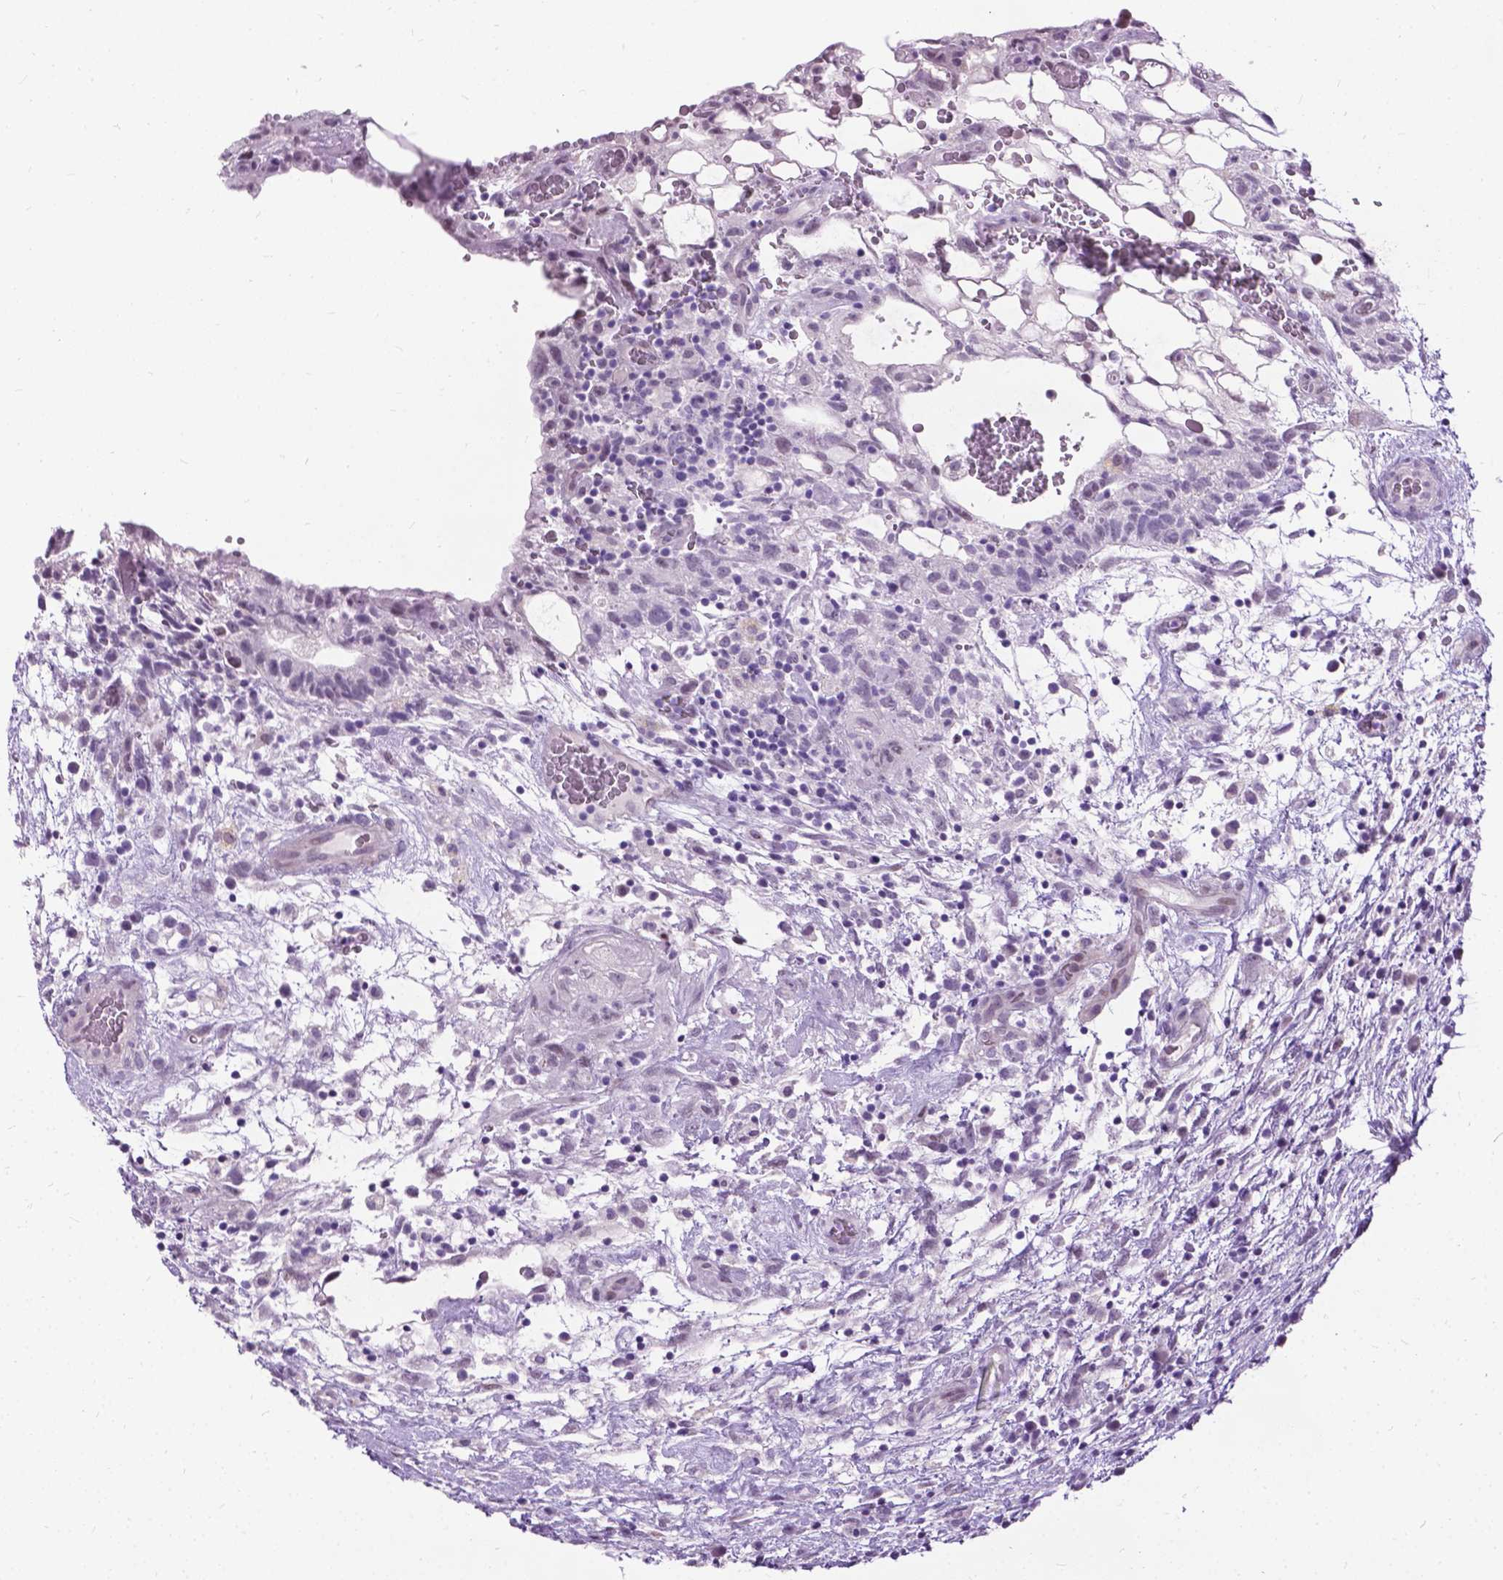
{"staining": {"intensity": "negative", "quantity": "none", "location": "none"}, "tissue": "testis cancer", "cell_type": "Tumor cells", "image_type": "cancer", "snomed": [{"axis": "morphology", "description": "Normal tissue, NOS"}, {"axis": "morphology", "description": "Carcinoma, Embryonal, NOS"}, {"axis": "topography", "description": "Testis"}], "caption": "Testis cancer (embryonal carcinoma) was stained to show a protein in brown. There is no significant expression in tumor cells.", "gene": "PROB1", "patient": {"sex": "male", "age": 32}}